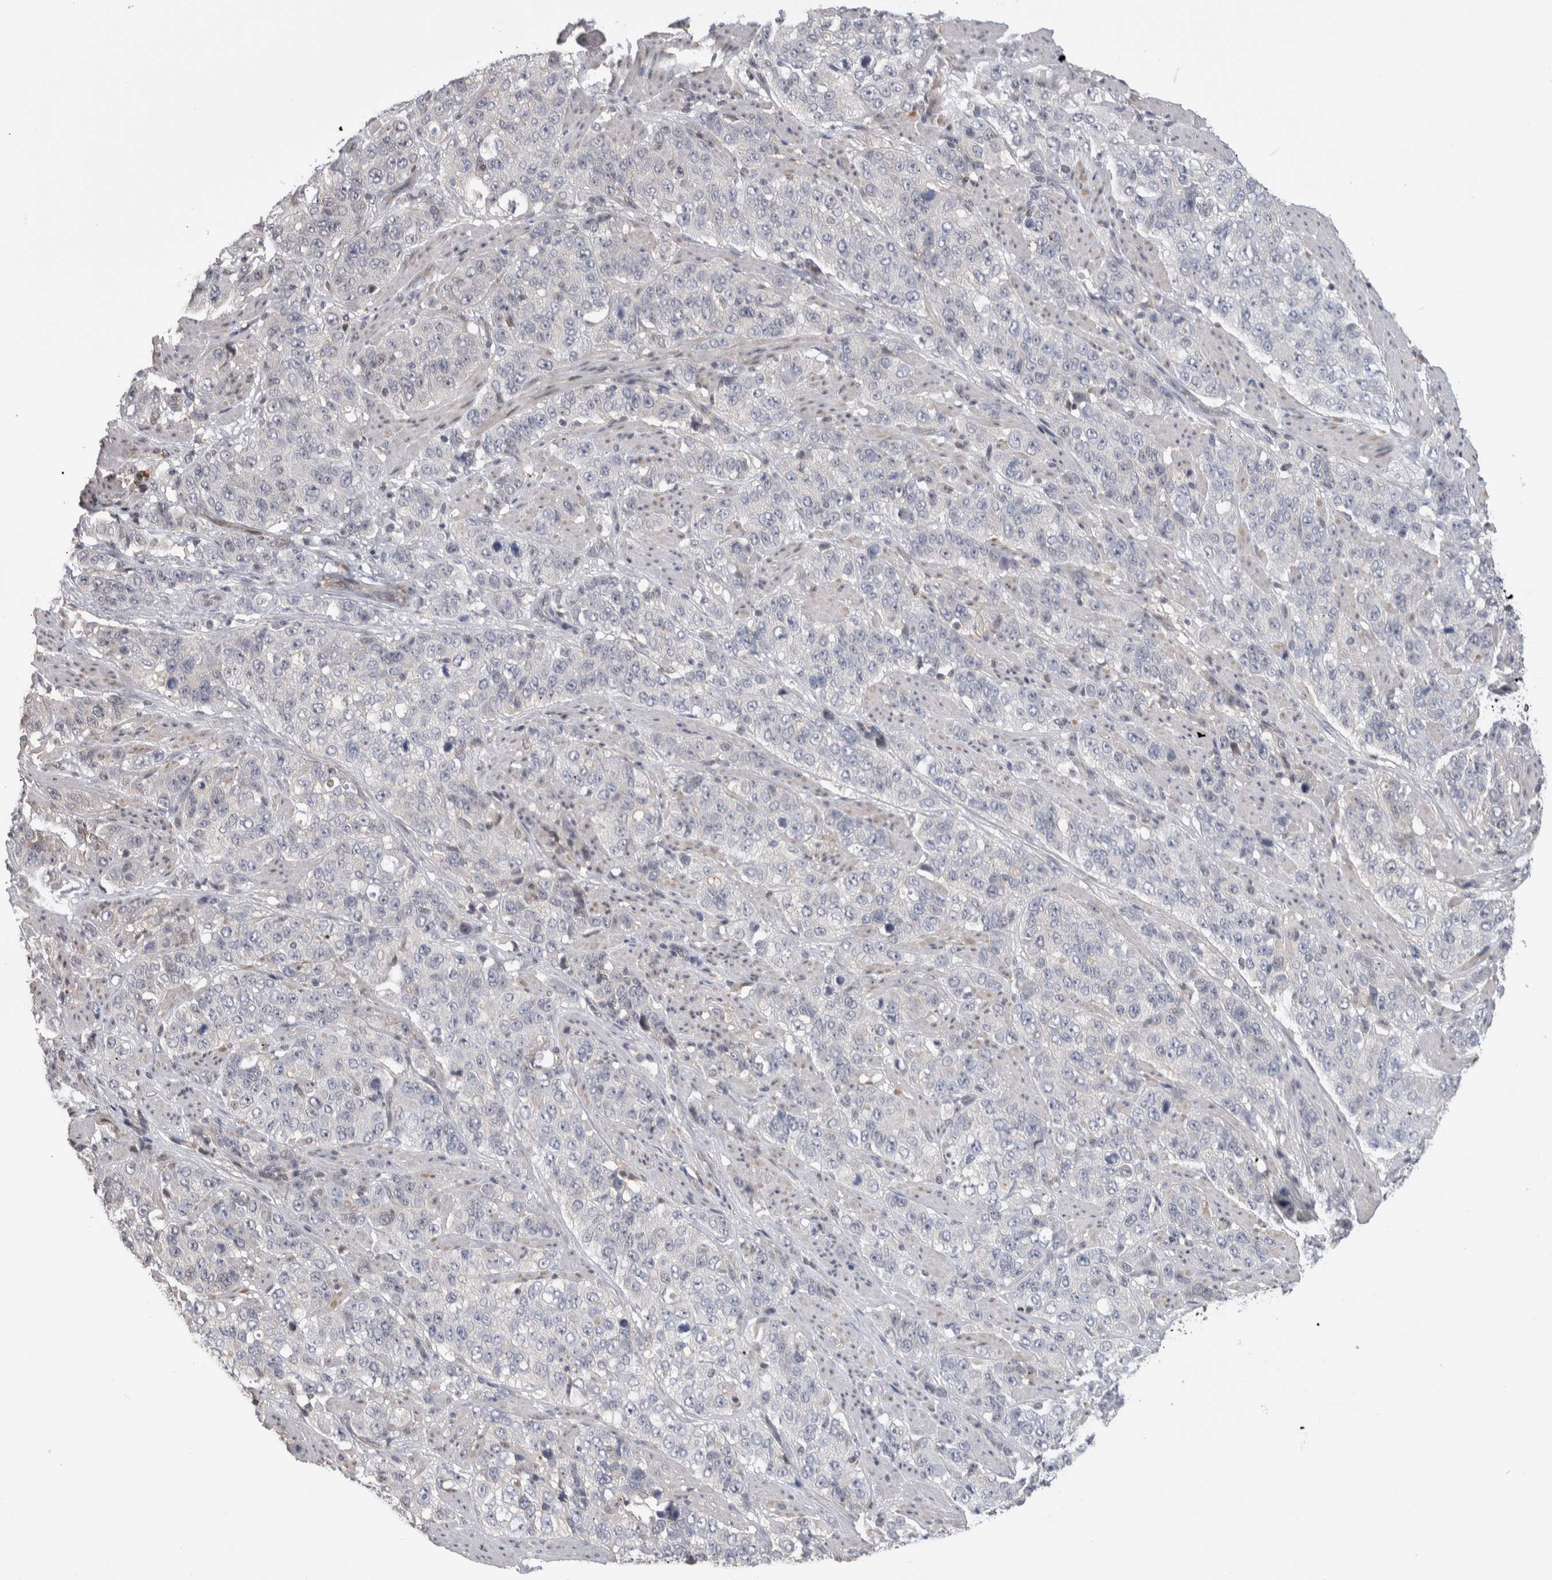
{"staining": {"intensity": "negative", "quantity": "none", "location": "none"}, "tissue": "stomach cancer", "cell_type": "Tumor cells", "image_type": "cancer", "snomed": [{"axis": "morphology", "description": "Adenocarcinoma, NOS"}, {"axis": "topography", "description": "Stomach"}], "caption": "An immunohistochemistry histopathology image of stomach adenocarcinoma is shown. There is no staining in tumor cells of stomach adenocarcinoma.", "gene": "ZBTB49", "patient": {"sex": "male", "age": 48}}